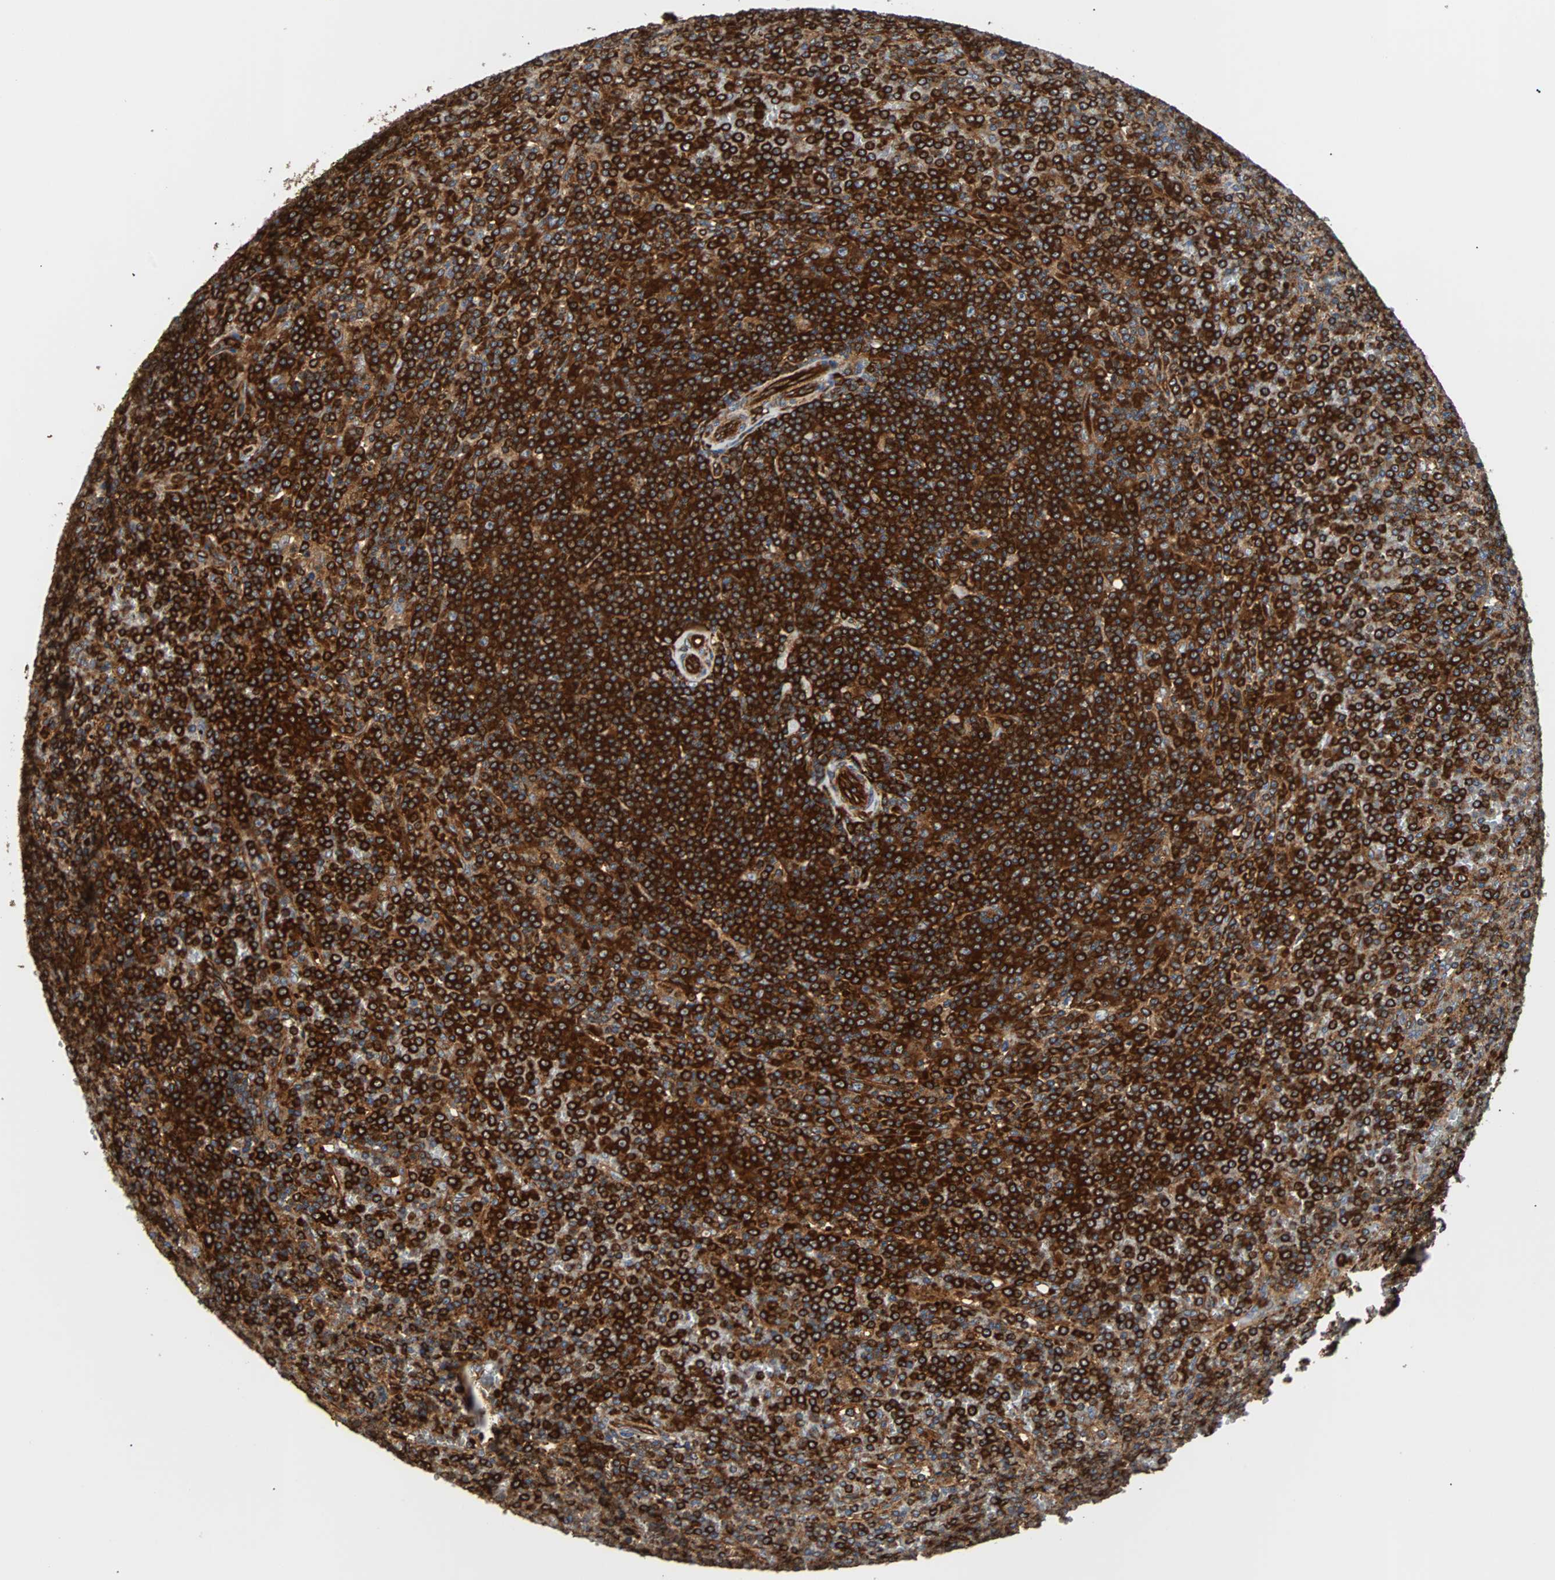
{"staining": {"intensity": "strong", "quantity": ">75%", "location": "cytoplasmic/membranous"}, "tissue": "lymphoma", "cell_type": "Tumor cells", "image_type": "cancer", "snomed": [{"axis": "morphology", "description": "Malignant lymphoma, non-Hodgkin's type, Low grade"}, {"axis": "topography", "description": "Spleen"}], "caption": "Malignant lymphoma, non-Hodgkin's type (low-grade) stained with a brown dye shows strong cytoplasmic/membranous positive staining in about >75% of tumor cells.", "gene": "PLCG2", "patient": {"sex": "female", "age": 19}}